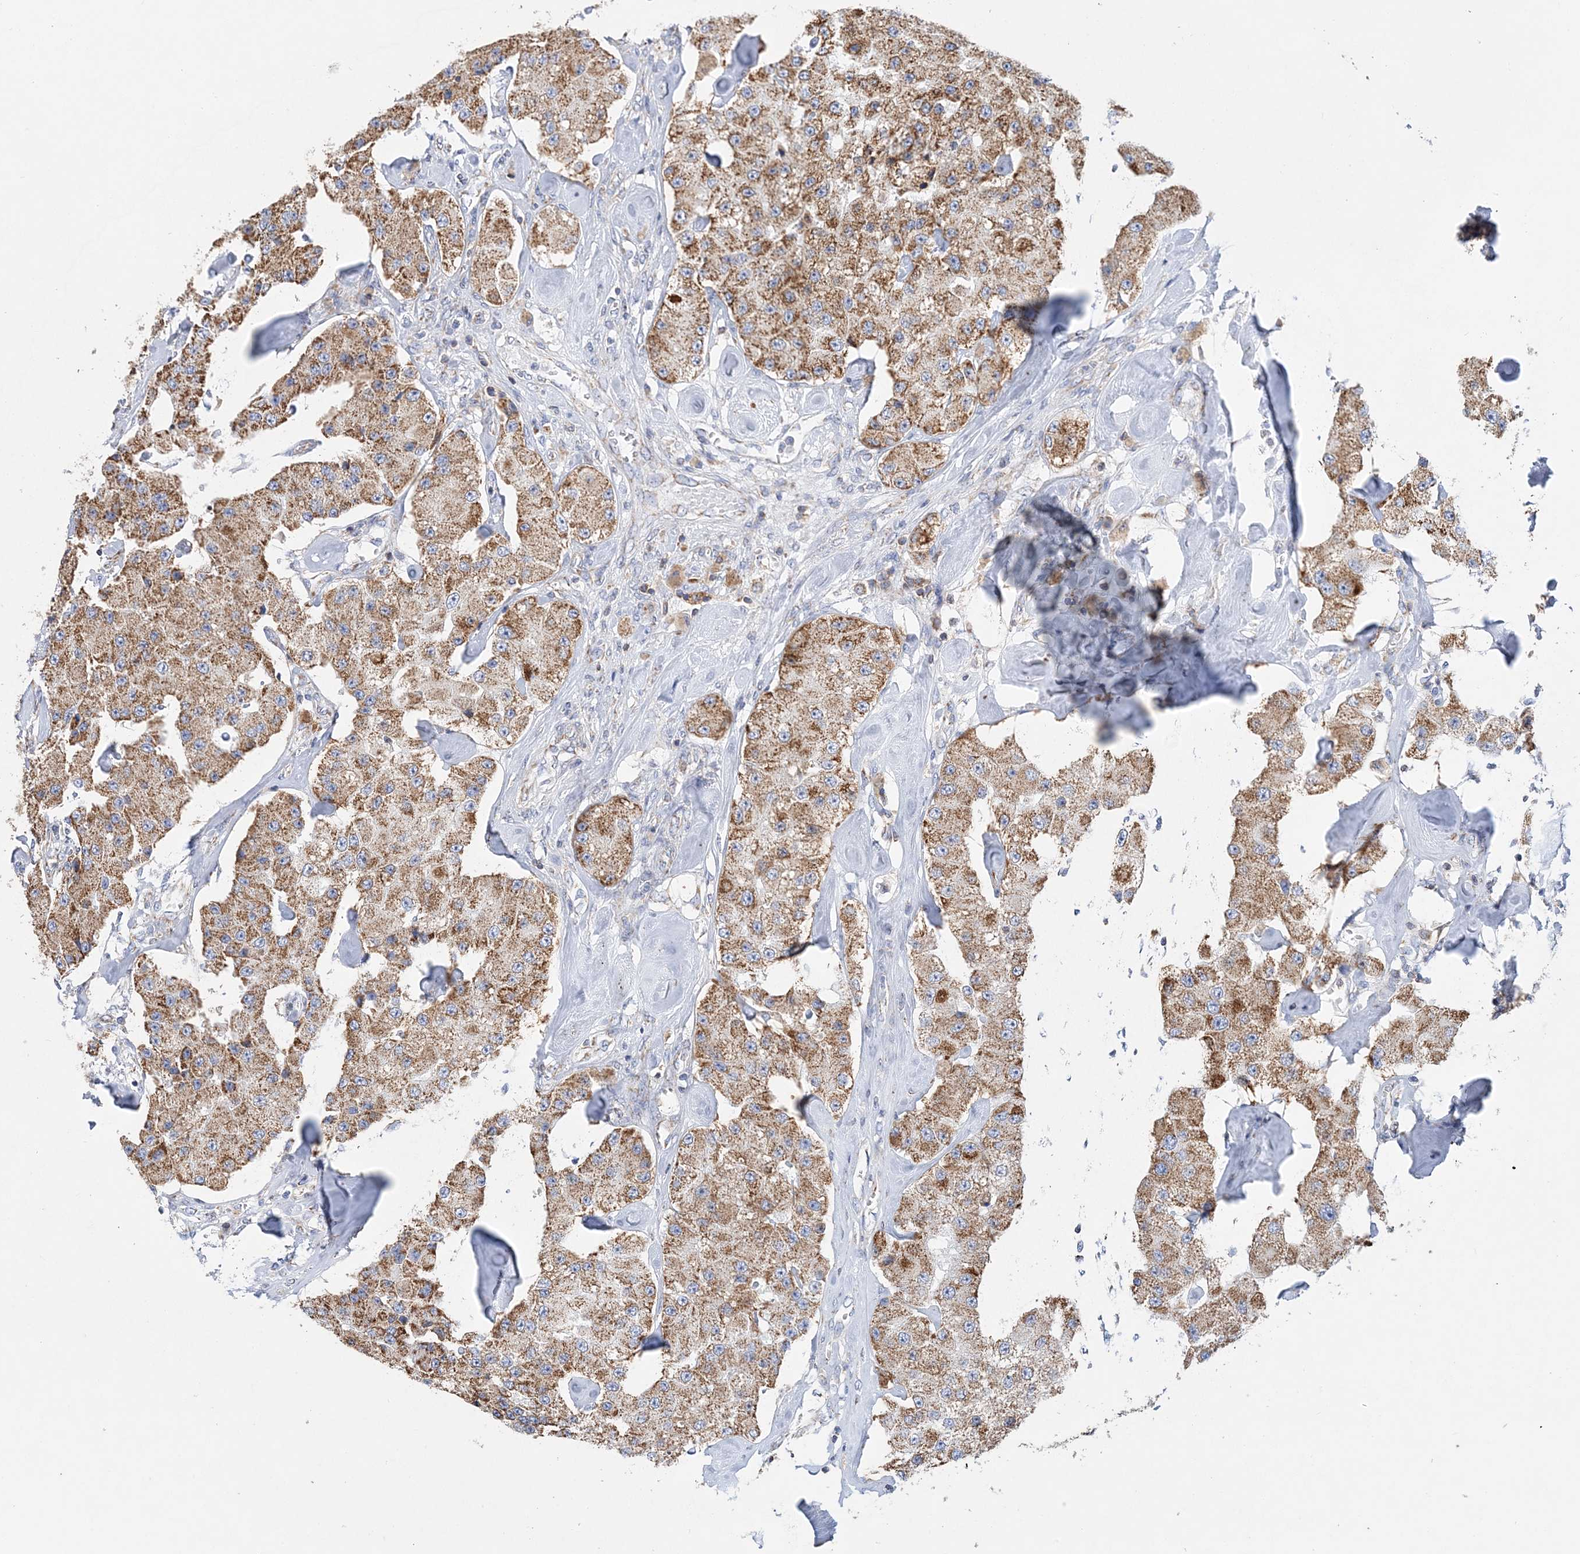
{"staining": {"intensity": "moderate", "quantity": ">75%", "location": "cytoplasmic/membranous"}, "tissue": "carcinoid", "cell_type": "Tumor cells", "image_type": "cancer", "snomed": [{"axis": "morphology", "description": "Carcinoid, malignant, NOS"}, {"axis": "topography", "description": "Pancreas"}], "caption": "Carcinoid stained with immunohistochemistry (IHC) shows moderate cytoplasmic/membranous expression in approximately >75% of tumor cells.", "gene": "TTC32", "patient": {"sex": "male", "age": 41}}